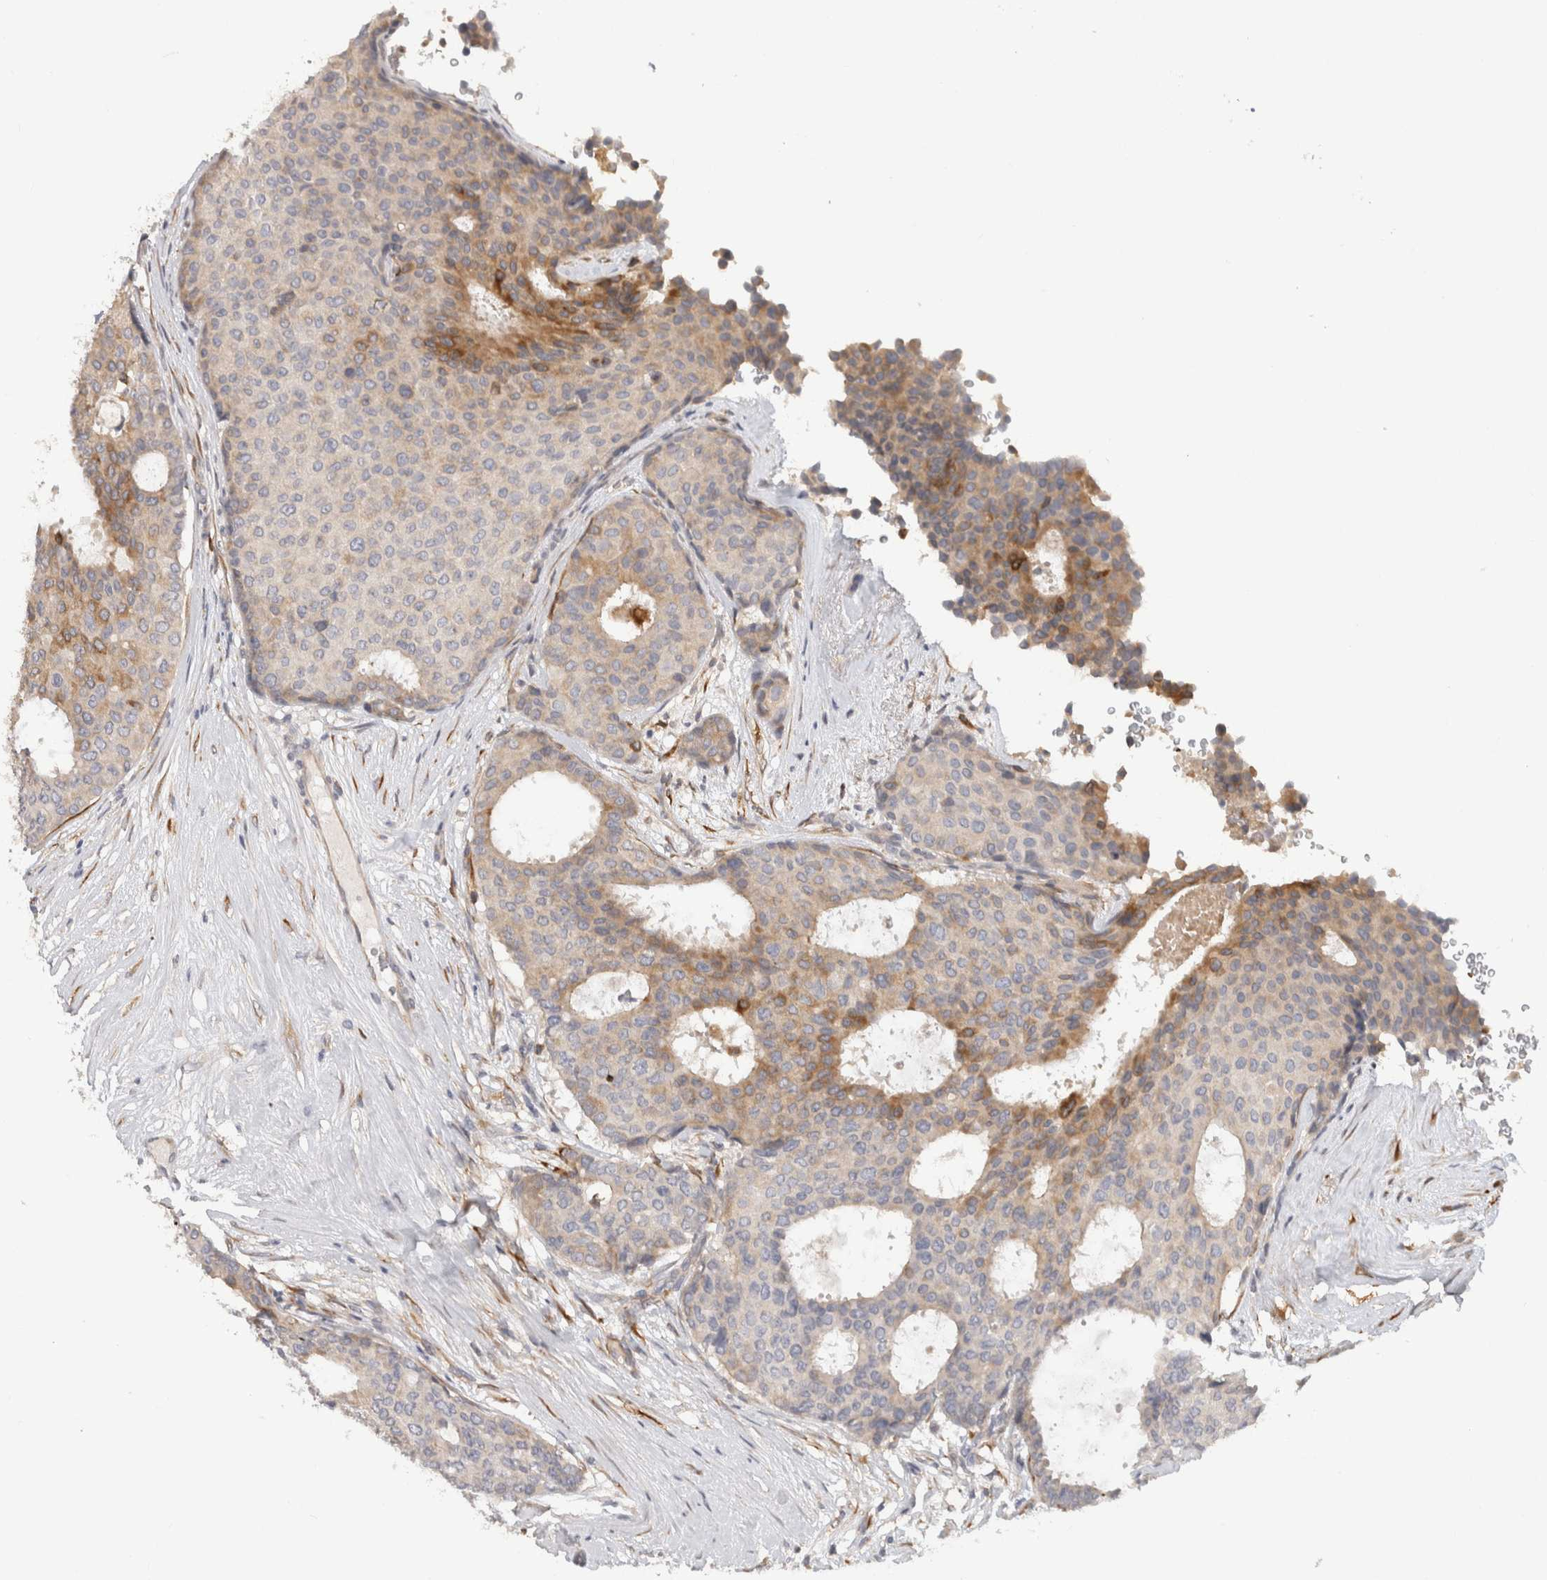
{"staining": {"intensity": "moderate", "quantity": "<25%", "location": "cytoplasmic/membranous"}, "tissue": "breast cancer", "cell_type": "Tumor cells", "image_type": "cancer", "snomed": [{"axis": "morphology", "description": "Duct carcinoma"}, {"axis": "topography", "description": "Breast"}], "caption": "This is an image of immunohistochemistry staining of breast cancer, which shows moderate expression in the cytoplasmic/membranous of tumor cells.", "gene": "APOL2", "patient": {"sex": "female", "age": 75}}